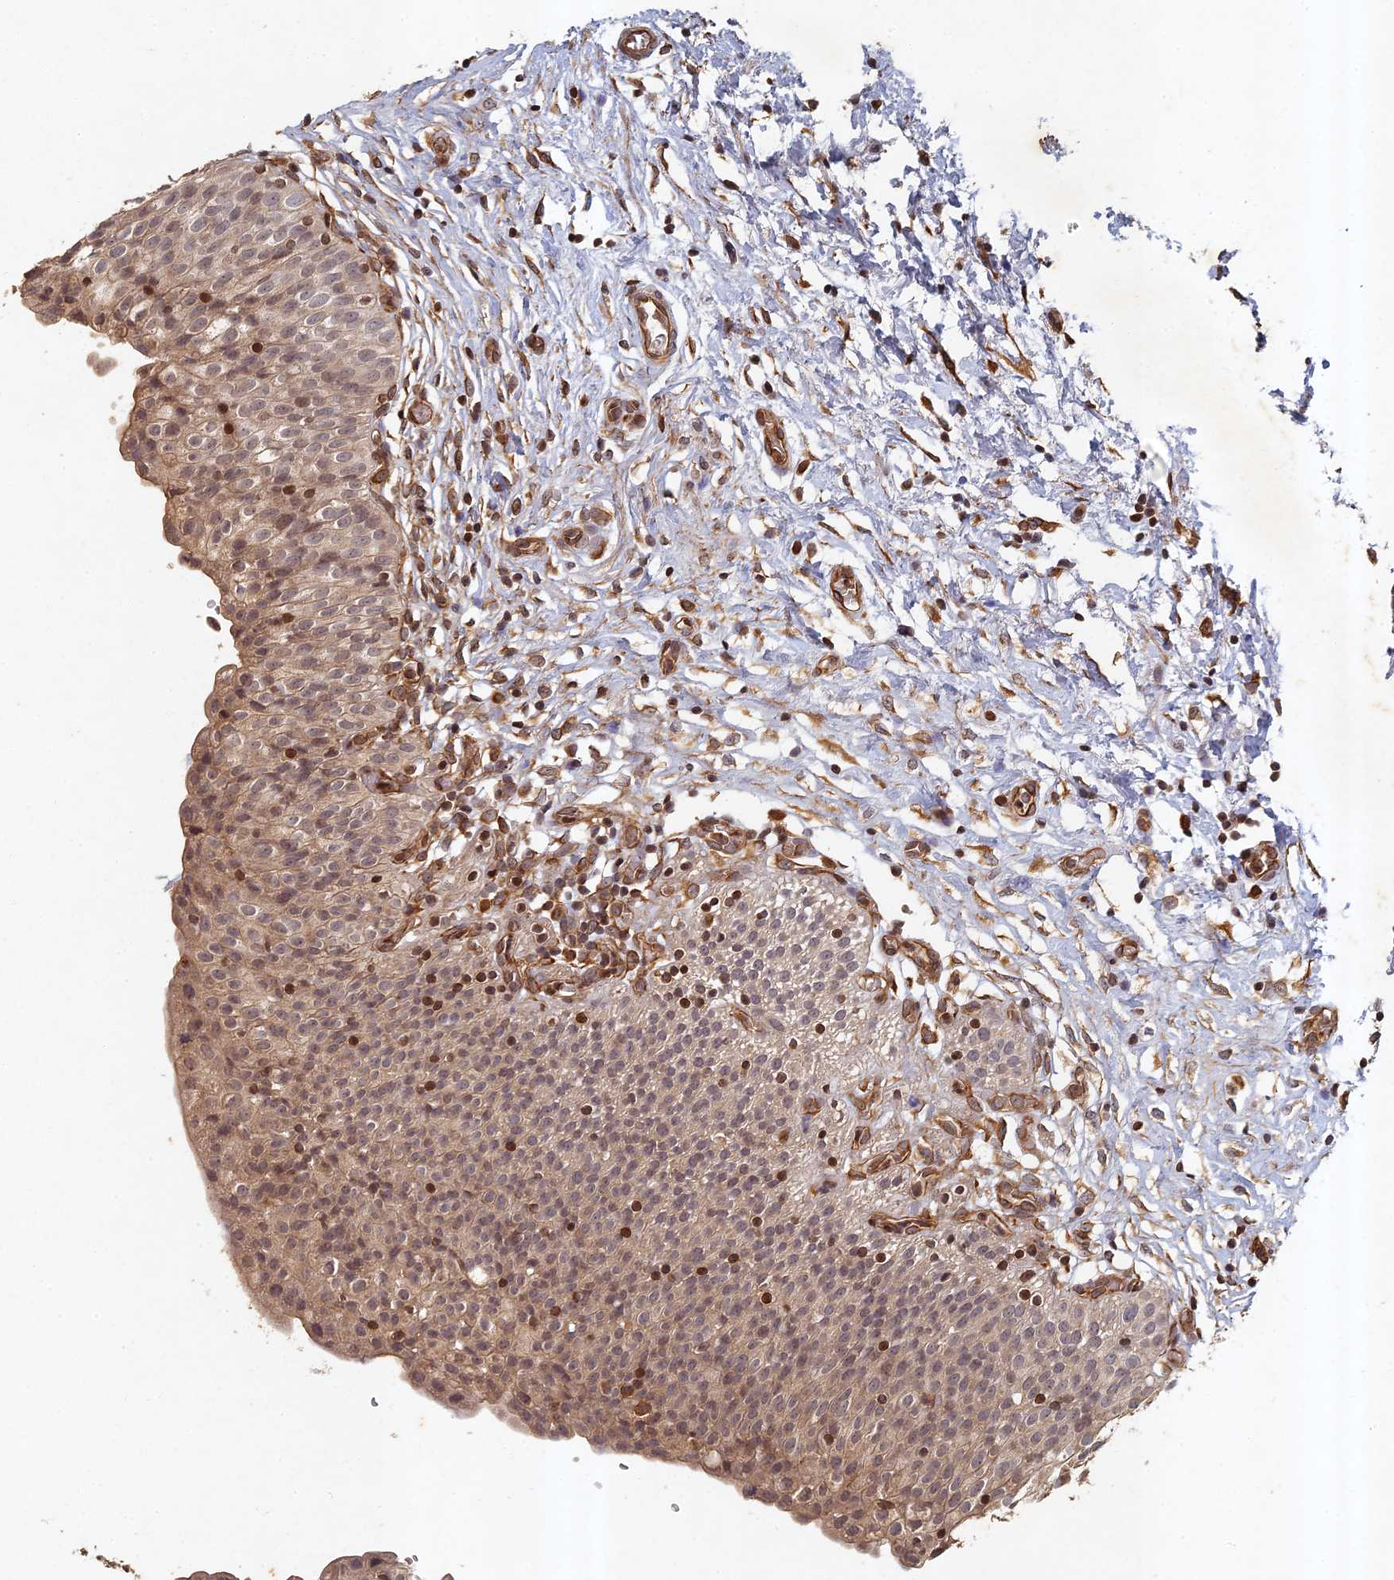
{"staining": {"intensity": "moderate", "quantity": "25%-75%", "location": "cytoplasmic/membranous,nuclear"}, "tissue": "urinary bladder", "cell_type": "Urothelial cells", "image_type": "normal", "snomed": [{"axis": "morphology", "description": "Normal tissue, NOS"}, {"axis": "topography", "description": "Urinary bladder"}], "caption": "Immunohistochemistry (IHC) (DAB) staining of benign urinary bladder displays moderate cytoplasmic/membranous,nuclear protein expression in about 25%-75% of urothelial cells. (Stains: DAB (3,3'-diaminobenzidine) in brown, nuclei in blue, Microscopy: brightfield microscopy at high magnification).", "gene": "ABCB10", "patient": {"sex": "male", "age": 55}}